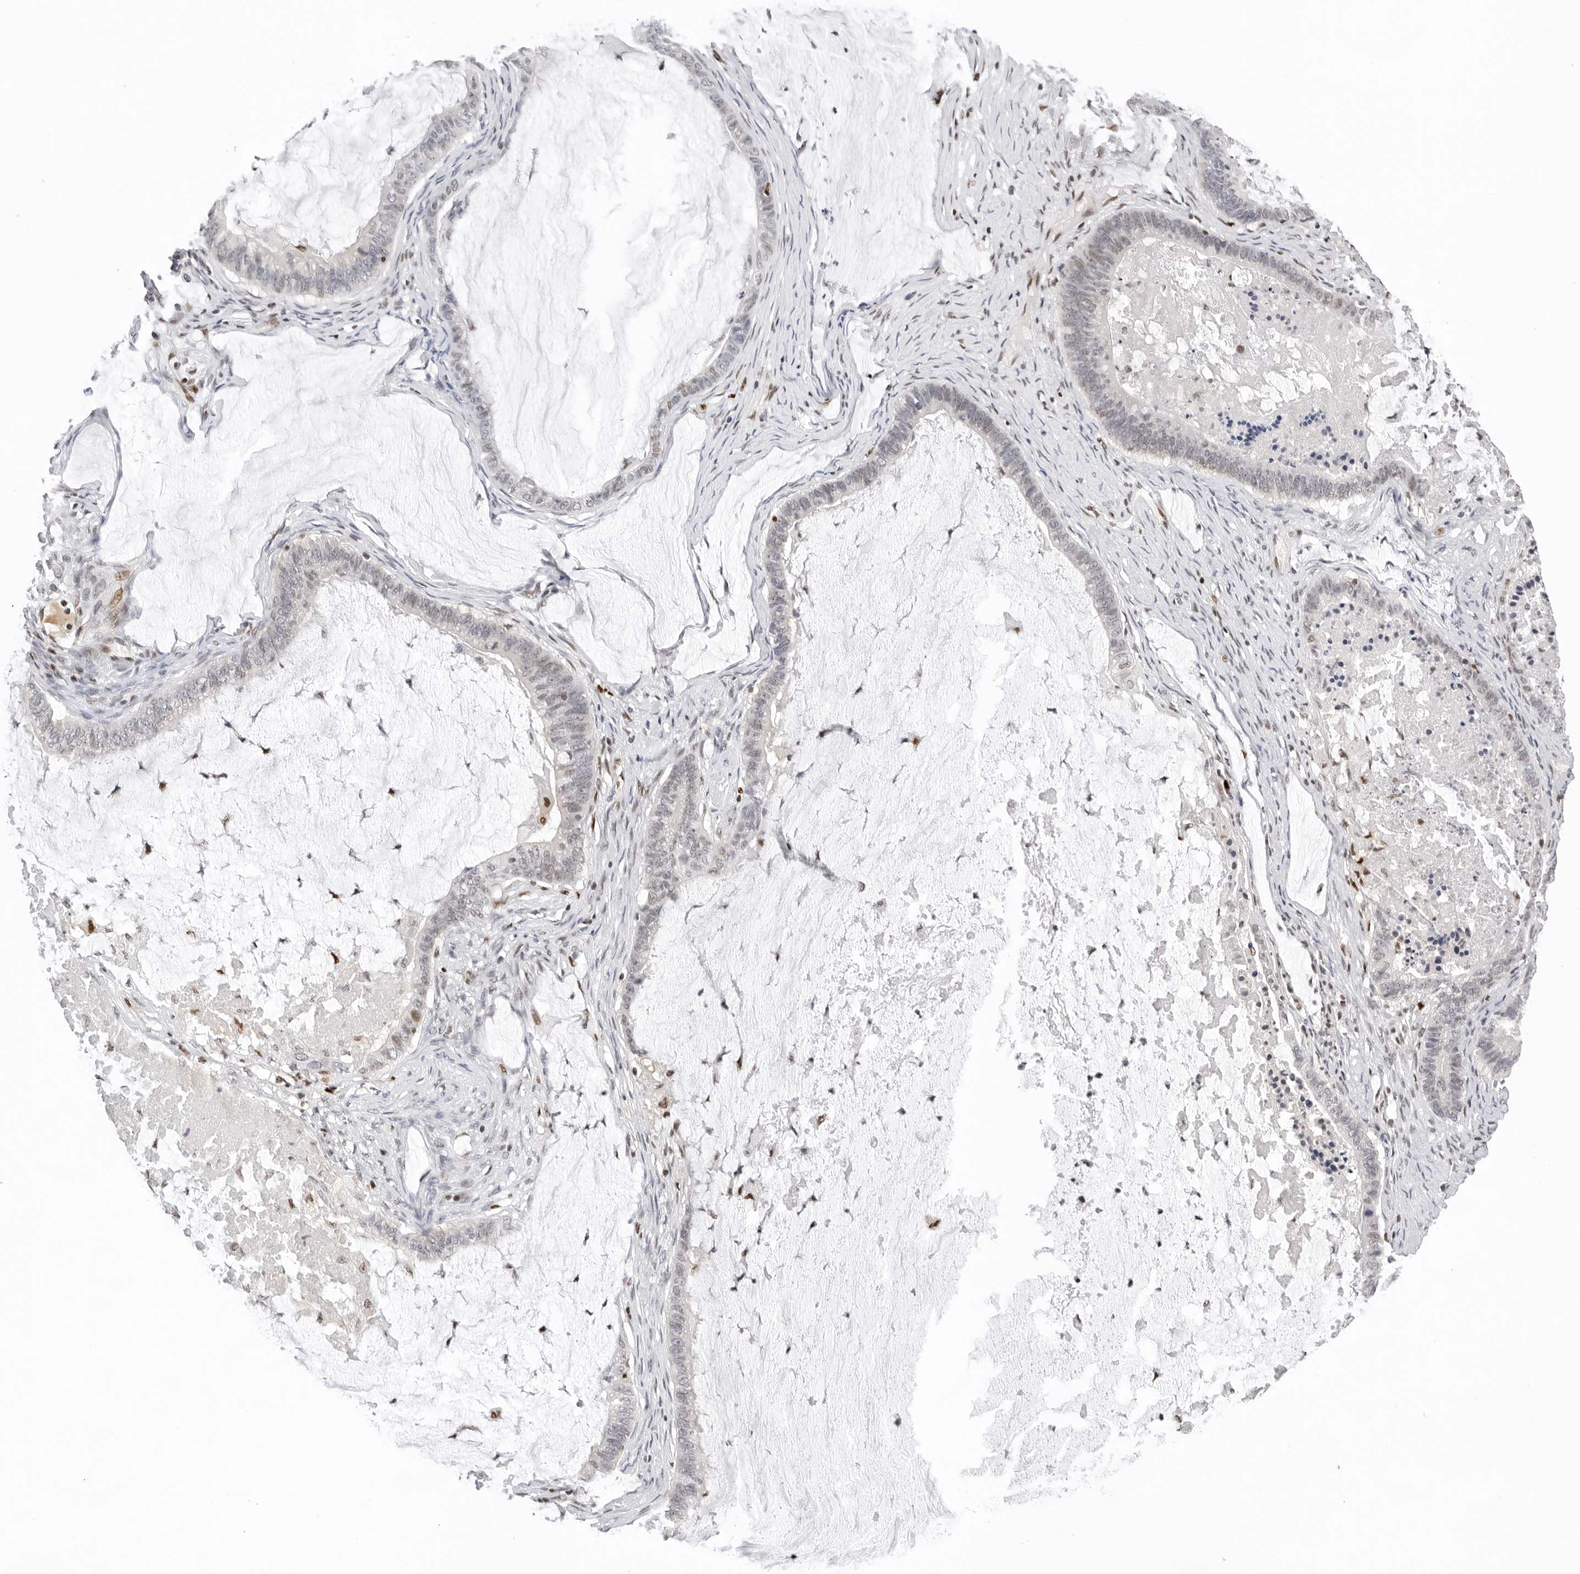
{"staining": {"intensity": "negative", "quantity": "none", "location": "none"}, "tissue": "ovarian cancer", "cell_type": "Tumor cells", "image_type": "cancer", "snomed": [{"axis": "morphology", "description": "Cystadenocarcinoma, mucinous, NOS"}, {"axis": "topography", "description": "Ovary"}], "caption": "High power microscopy histopathology image of an IHC micrograph of ovarian cancer, revealing no significant positivity in tumor cells.", "gene": "OGG1", "patient": {"sex": "female", "age": 61}}